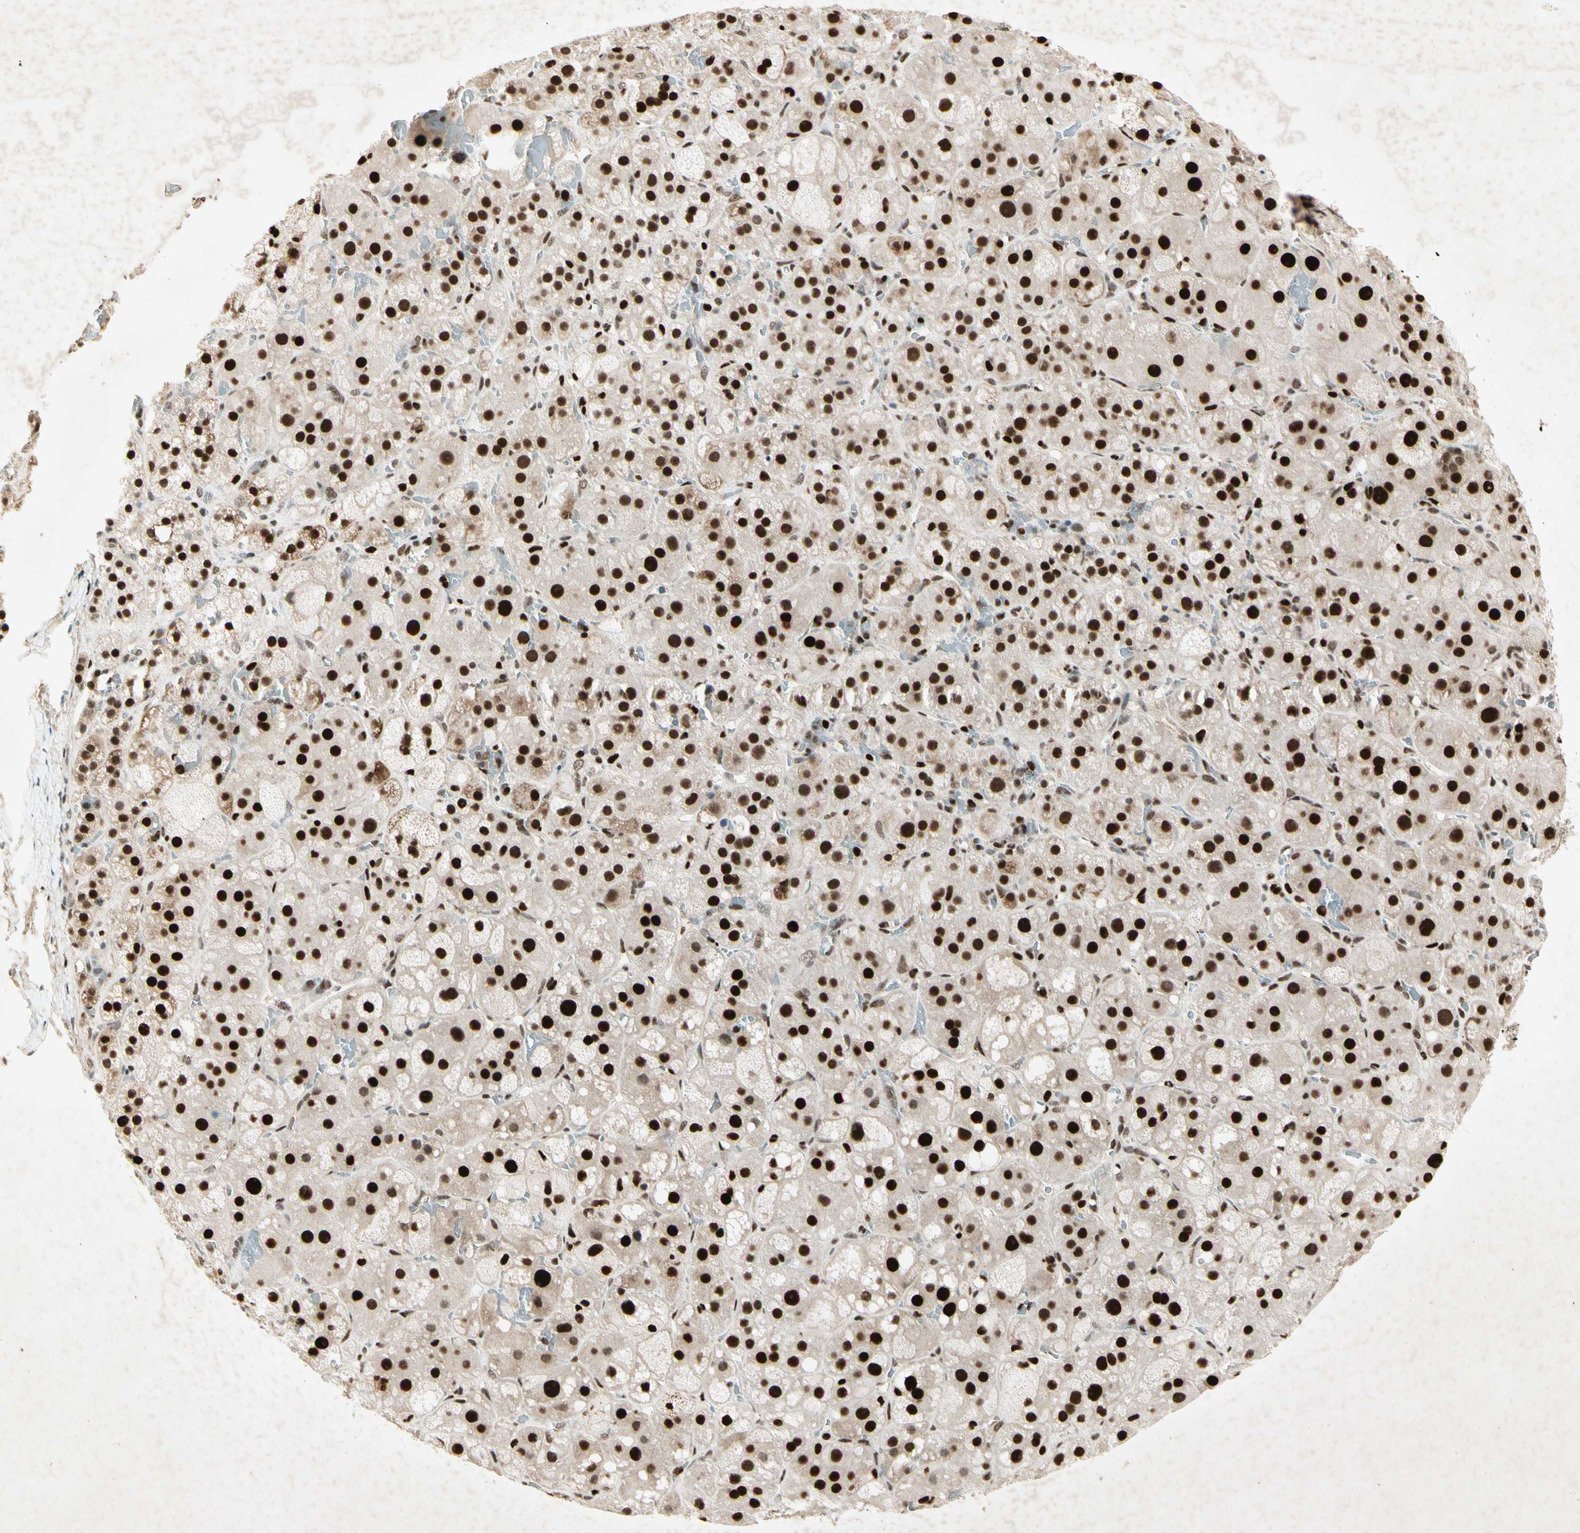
{"staining": {"intensity": "strong", "quantity": ">75%", "location": "nuclear"}, "tissue": "adrenal gland", "cell_type": "Glandular cells", "image_type": "normal", "snomed": [{"axis": "morphology", "description": "Normal tissue, NOS"}, {"axis": "topography", "description": "Adrenal gland"}], "caption": "Glandular cells reveal strong nuclear positivity in about >75% of cells in normal adrenal gland. (Brightfield microscopy of DAB IHC at high magnification).", "gene": "RNF43", "patient": {"sex": "female", "age": 47}}